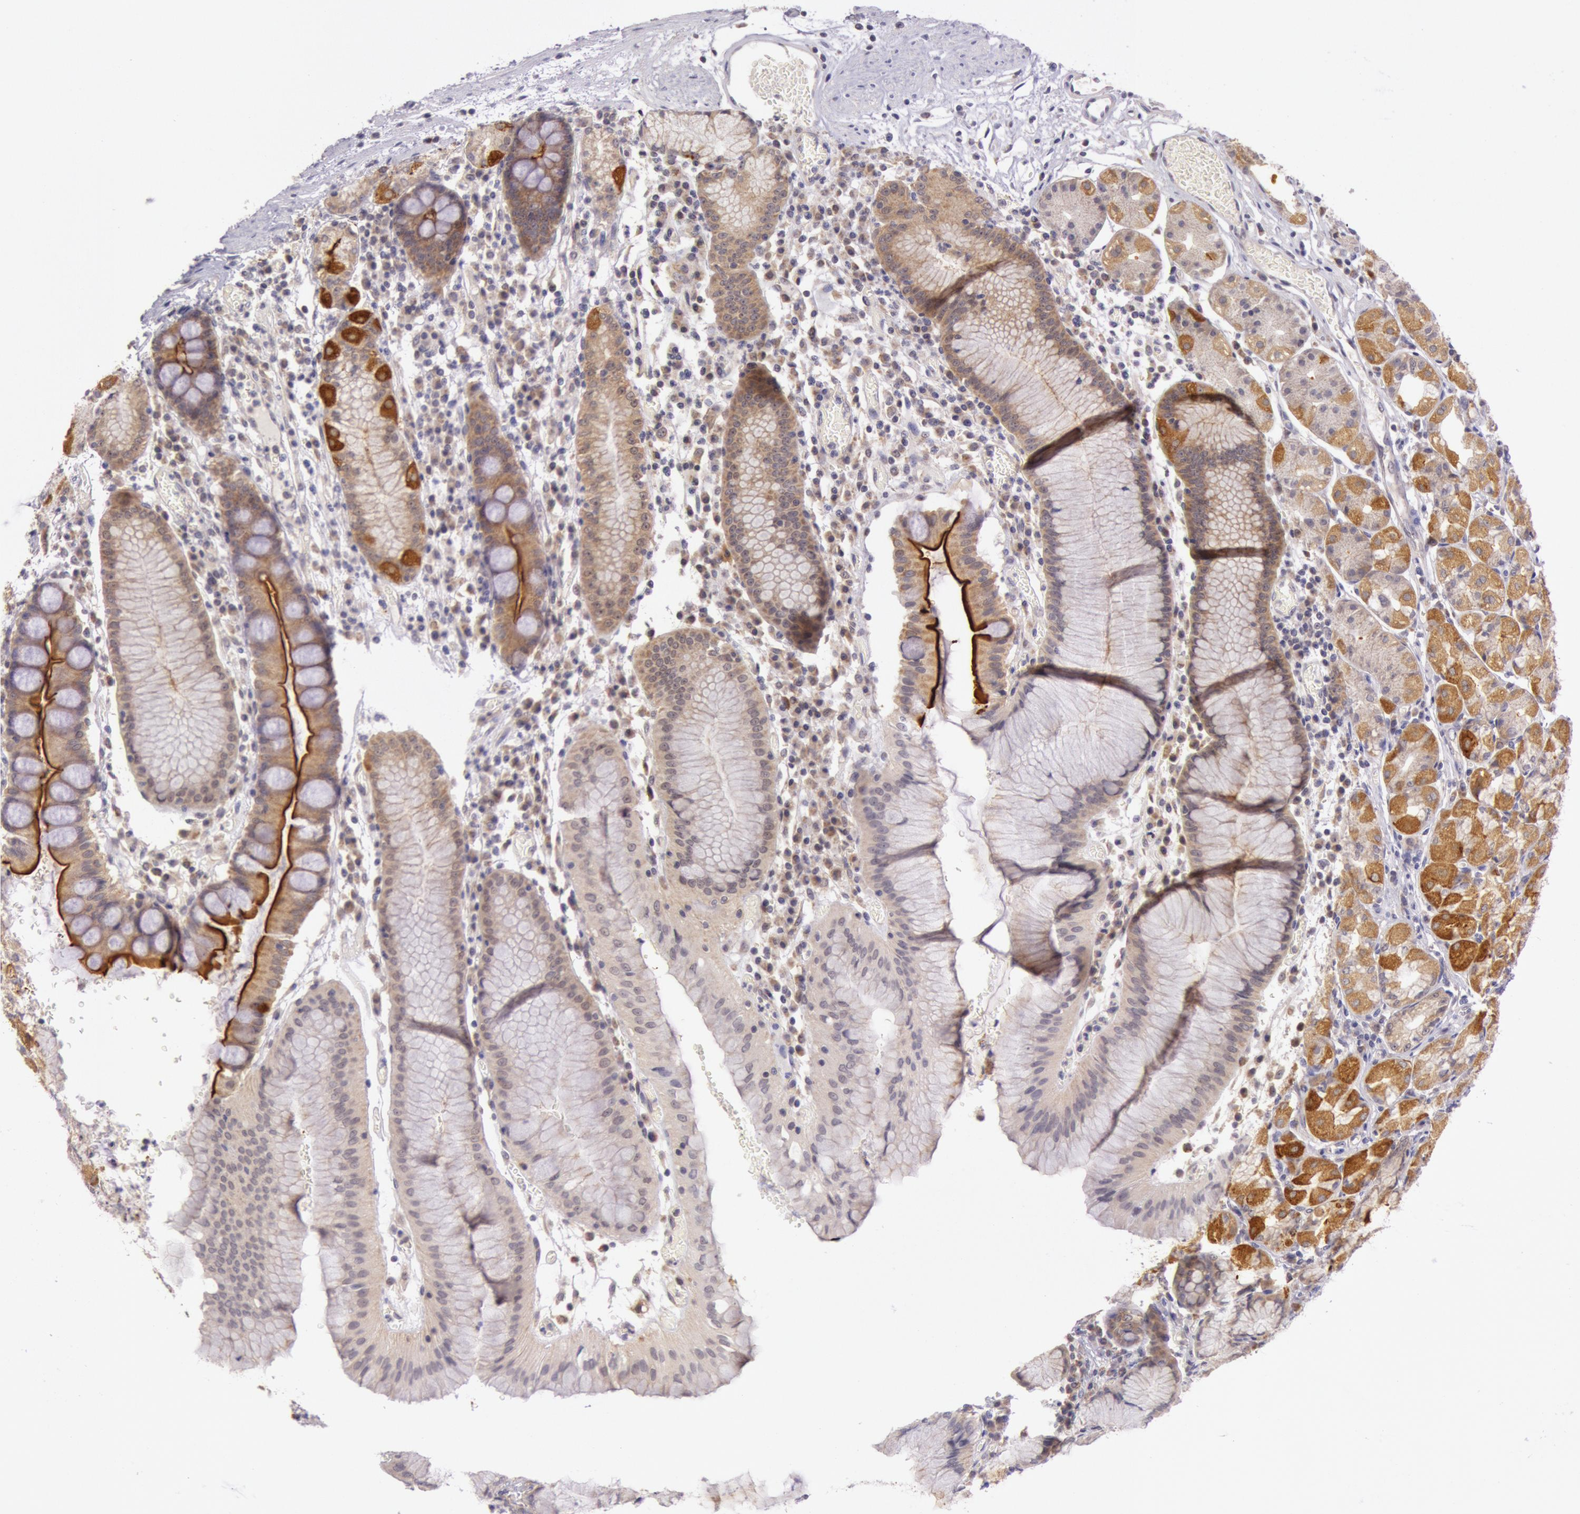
{"staining": {"intensity": "strong", "quantity": ">75%", "location": "cytoplasmic/membranous"}, "tissue": "stomach", "cell_type": "Glandular cells", "image_type": "normal", "snomed": [{"axis": "morphology", "description": "Normal tissue, NOS"}, {"axis": "topography", "description": "Stomach, lower"}], "caption": "Immunohistochemistry histopathology image of normal stomach stained for a protein (brown), which demonstrates high levels of strong cytoplasmic/membranous positivity in approximately >75% of glandular cells.", "gene": "CDK16", "patient": {"sex": "female", "age": 73}}